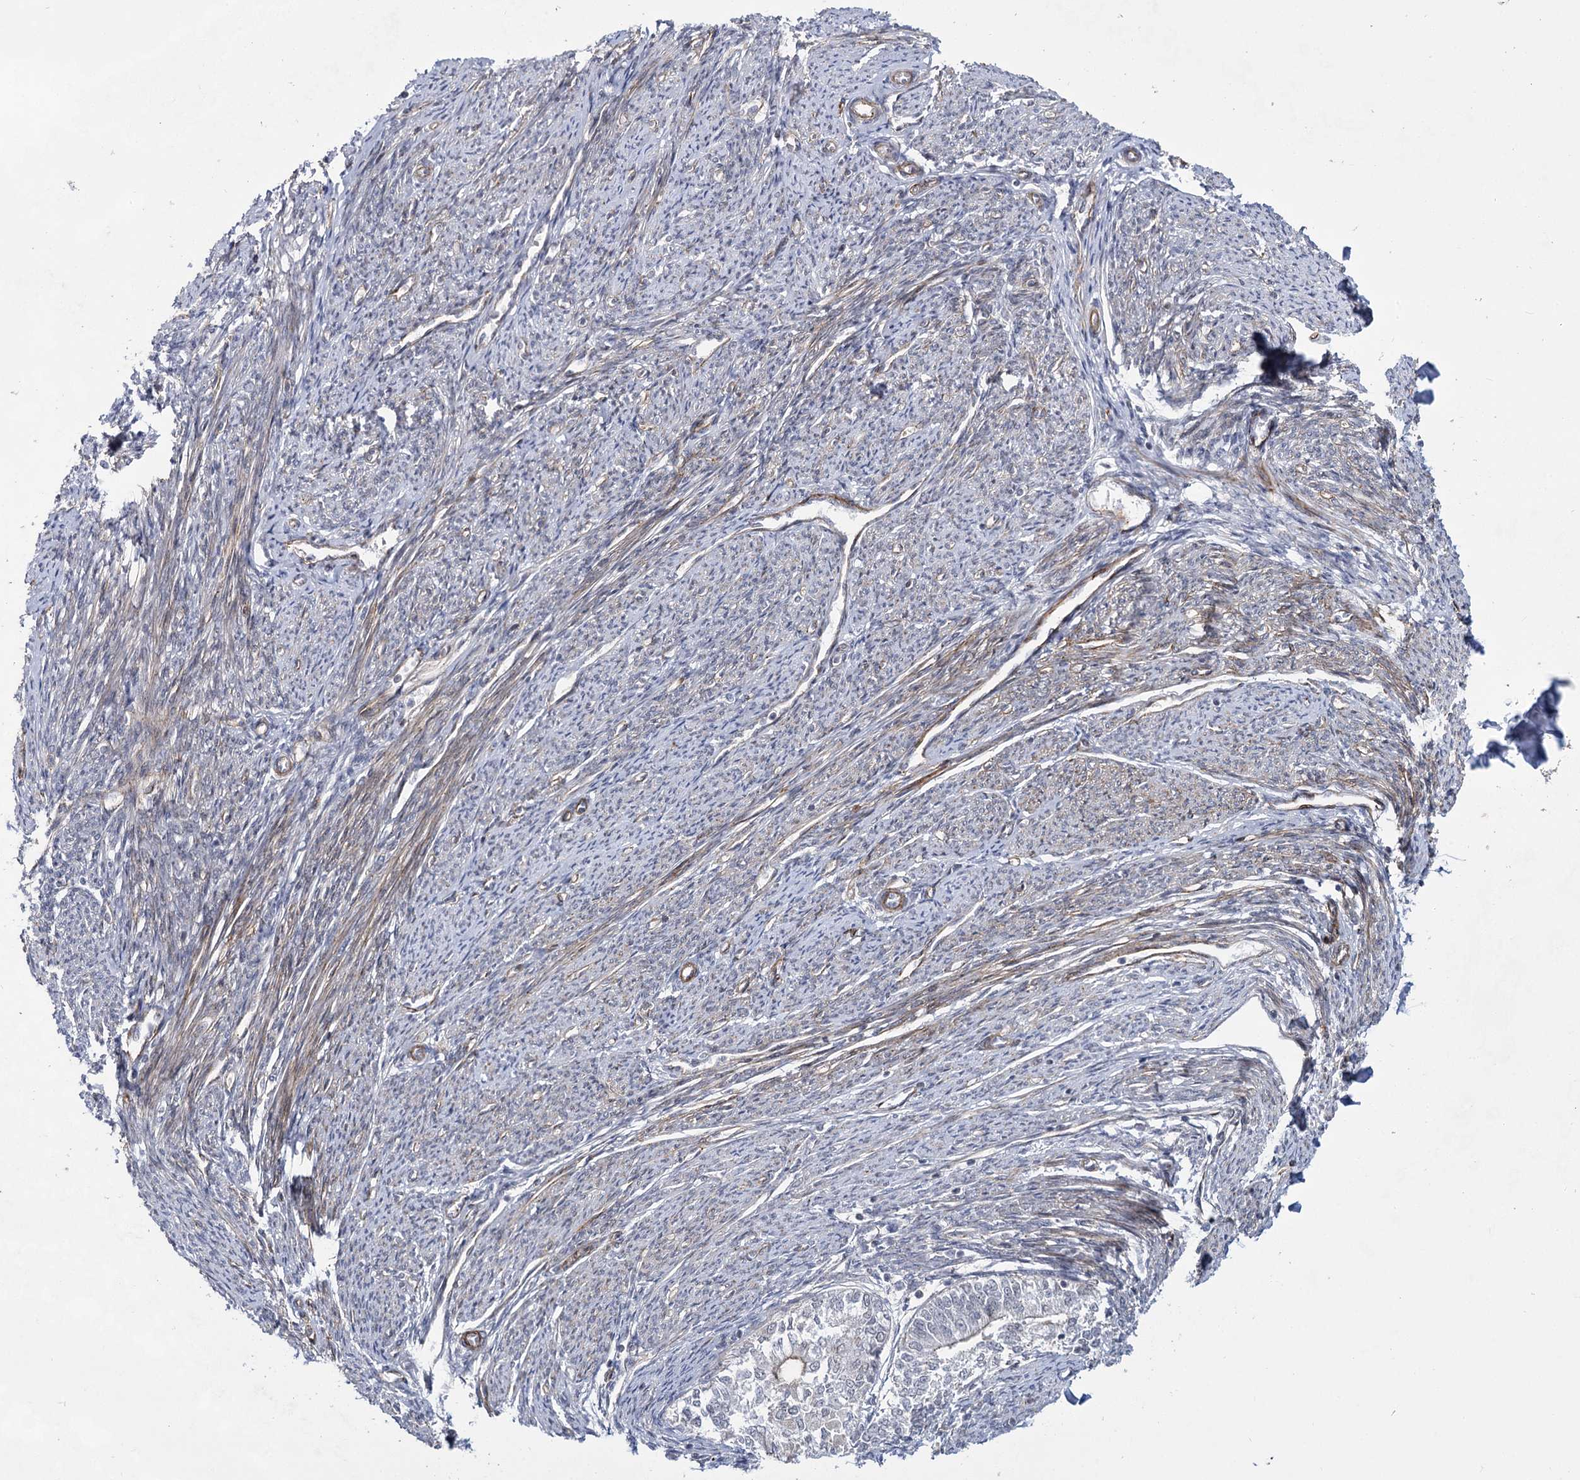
{"staining": {"intensity": "moderate", "quantity": "25%-75%", "location": "cytoplasmic/membranous"}, "tissue": "smooth muscle", "cell_type": "Smooth muscle cells", "image_type": "normal", "snomed": [{"axis": "morphology", "description": "Normal tissue, NOS"}, {"axis": "topography", "description": "Smooth muscle"}, {"axis": "topography", "description": "Uterus"}], "caption": "Smooth muscle stained for a protein exhibits moderate cytoplasmic/membranous positivity in smooth muscle cells.", "gene": "ATL2", "patient": {"sex": "female", "age": 59}}